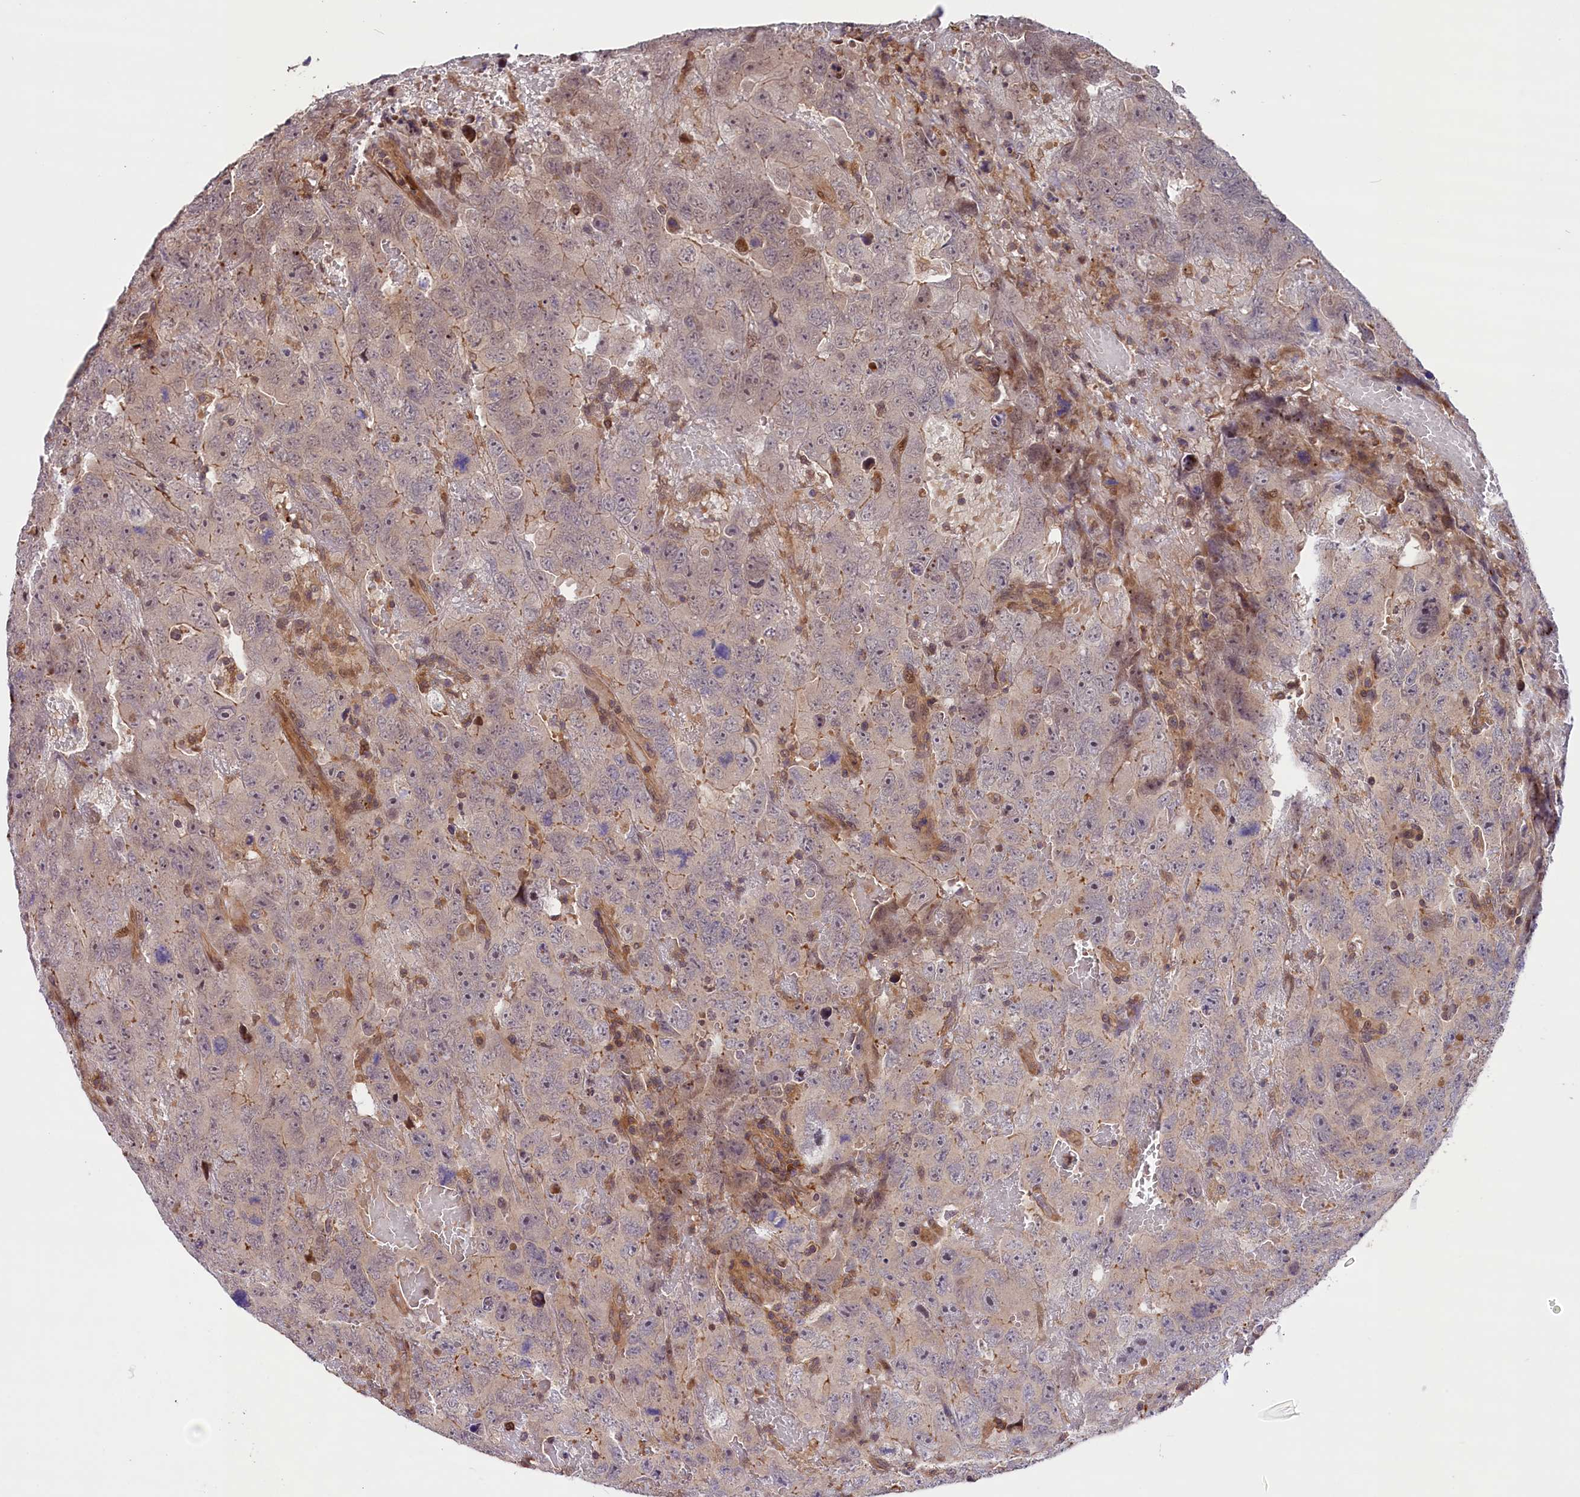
{"staining": {"intensity": "negative", "quantity": "none", "location": "none"}, "tissue": "testis cancer", "cell_type": "Tumor cells", "image_type": "cancer", "snomed": [{"axis": "morphology", "description": "Carcinoma, Embryonal, NOS"}, {"axis": "topography", "description": "Testis"}], "caption": "High power microscopy photomicrograph of an IHC micrograph of embryonal carcinoma (testis), revealing no significant expression in tumor cells. The staining is performed using DAB (3,3'-diaminobenzidine) brown chromogen with nuclei counter-stained in using hematoxylin.", "gene": "RIC8A", "patient": {"sex": "male", "age": 45}}